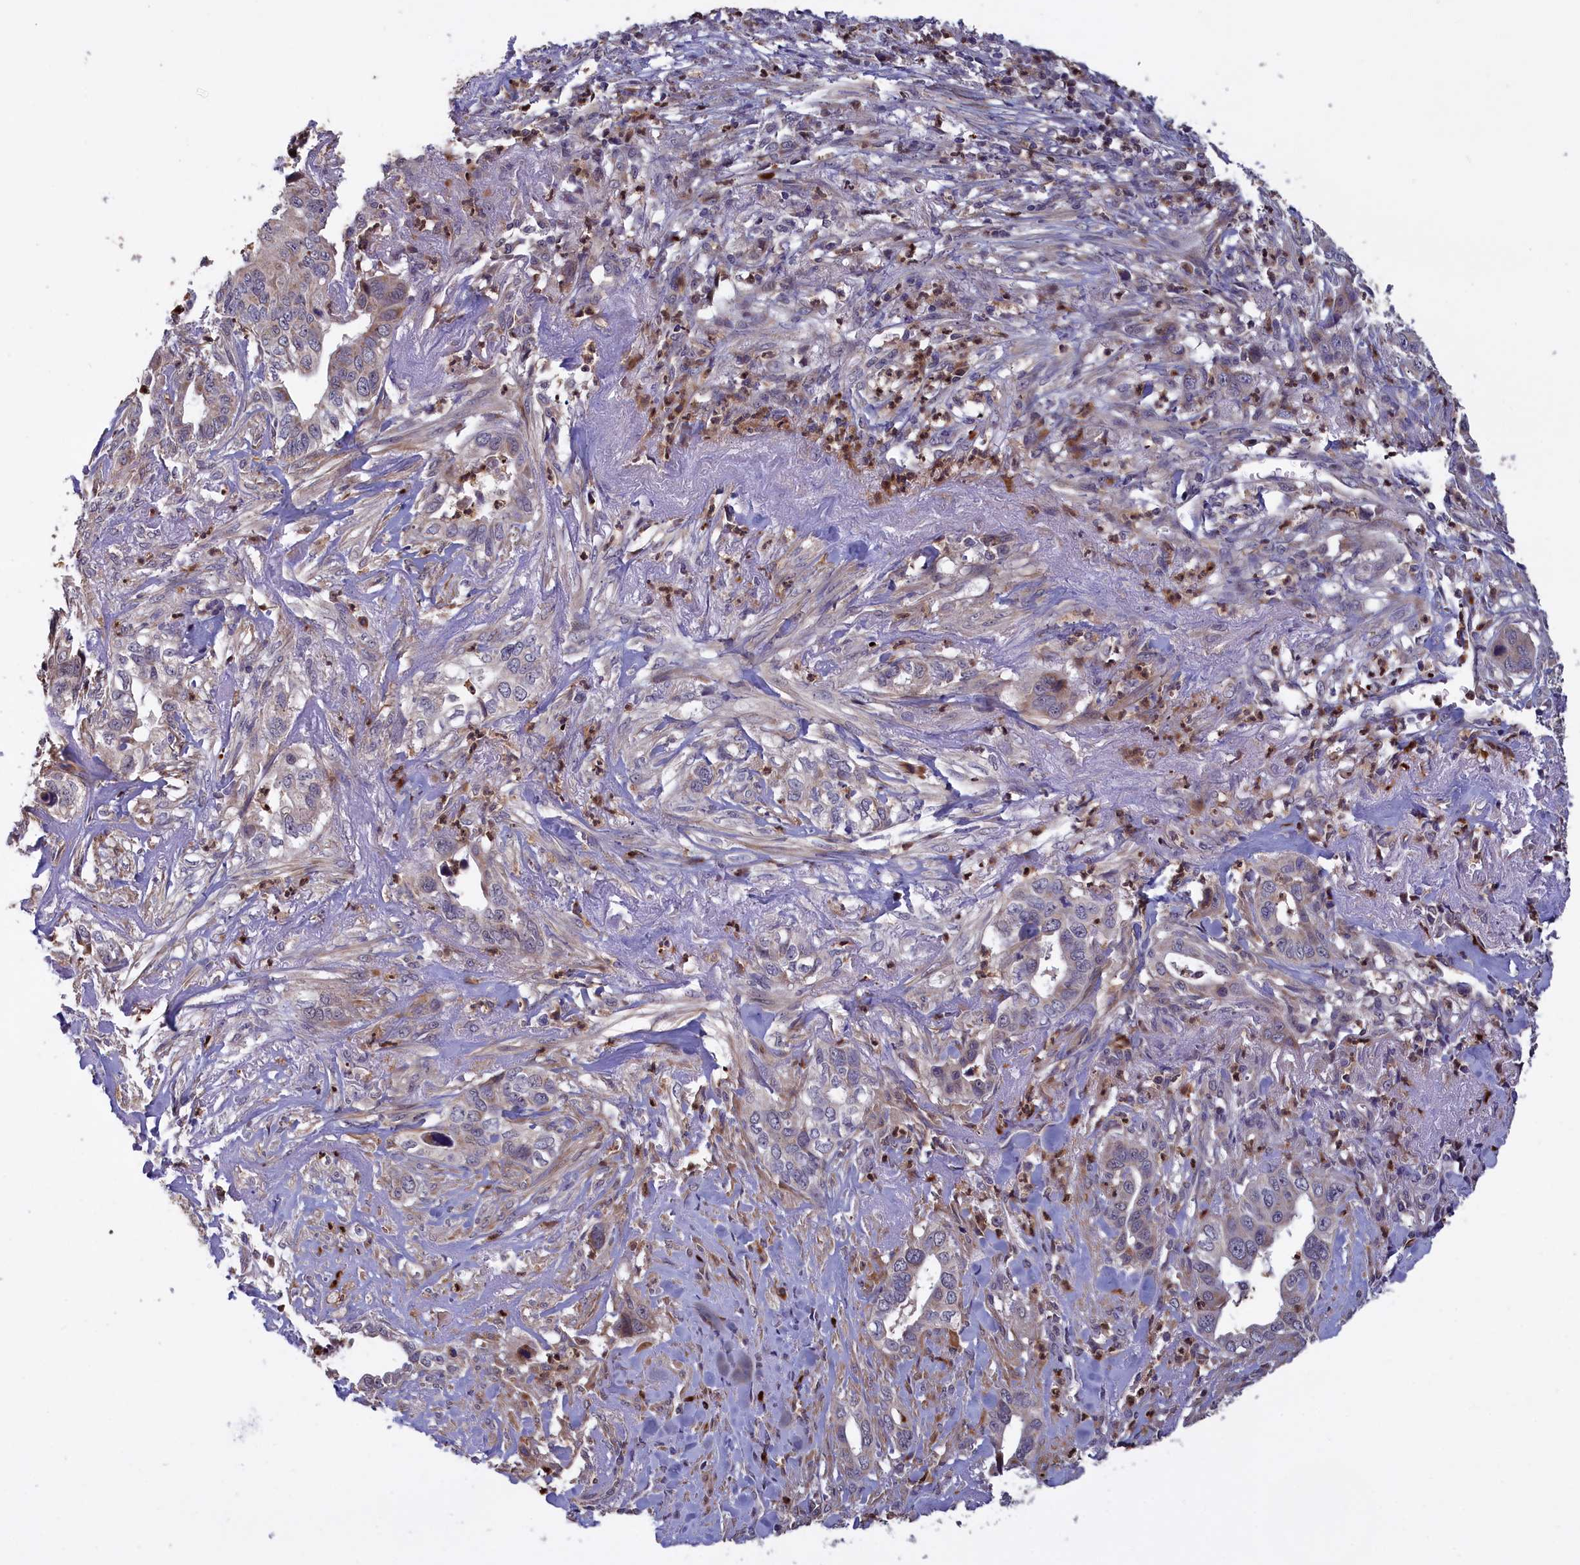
{"staining": {"intensity": "weak", "quantity": "25%-75%", "location": "cytoplasmic/membranous"}, "tissue": "liver cancer", "cell_type": "Tumor cells", "image_type": "cancer", "snomed": [{"axis": "morphology", "description": "Cholangiocarcinoma"}, {"axis": "topography", "description": "Liver"}], "caption": "Weak cytoplasmic/membranous staining for a protein is present in about 25%-75% of tumor cells of cholangiocarcinoma (liver) using IHC.", "gene": "EPB41L4B", "patient": {"sex": "female", "age": 79}}